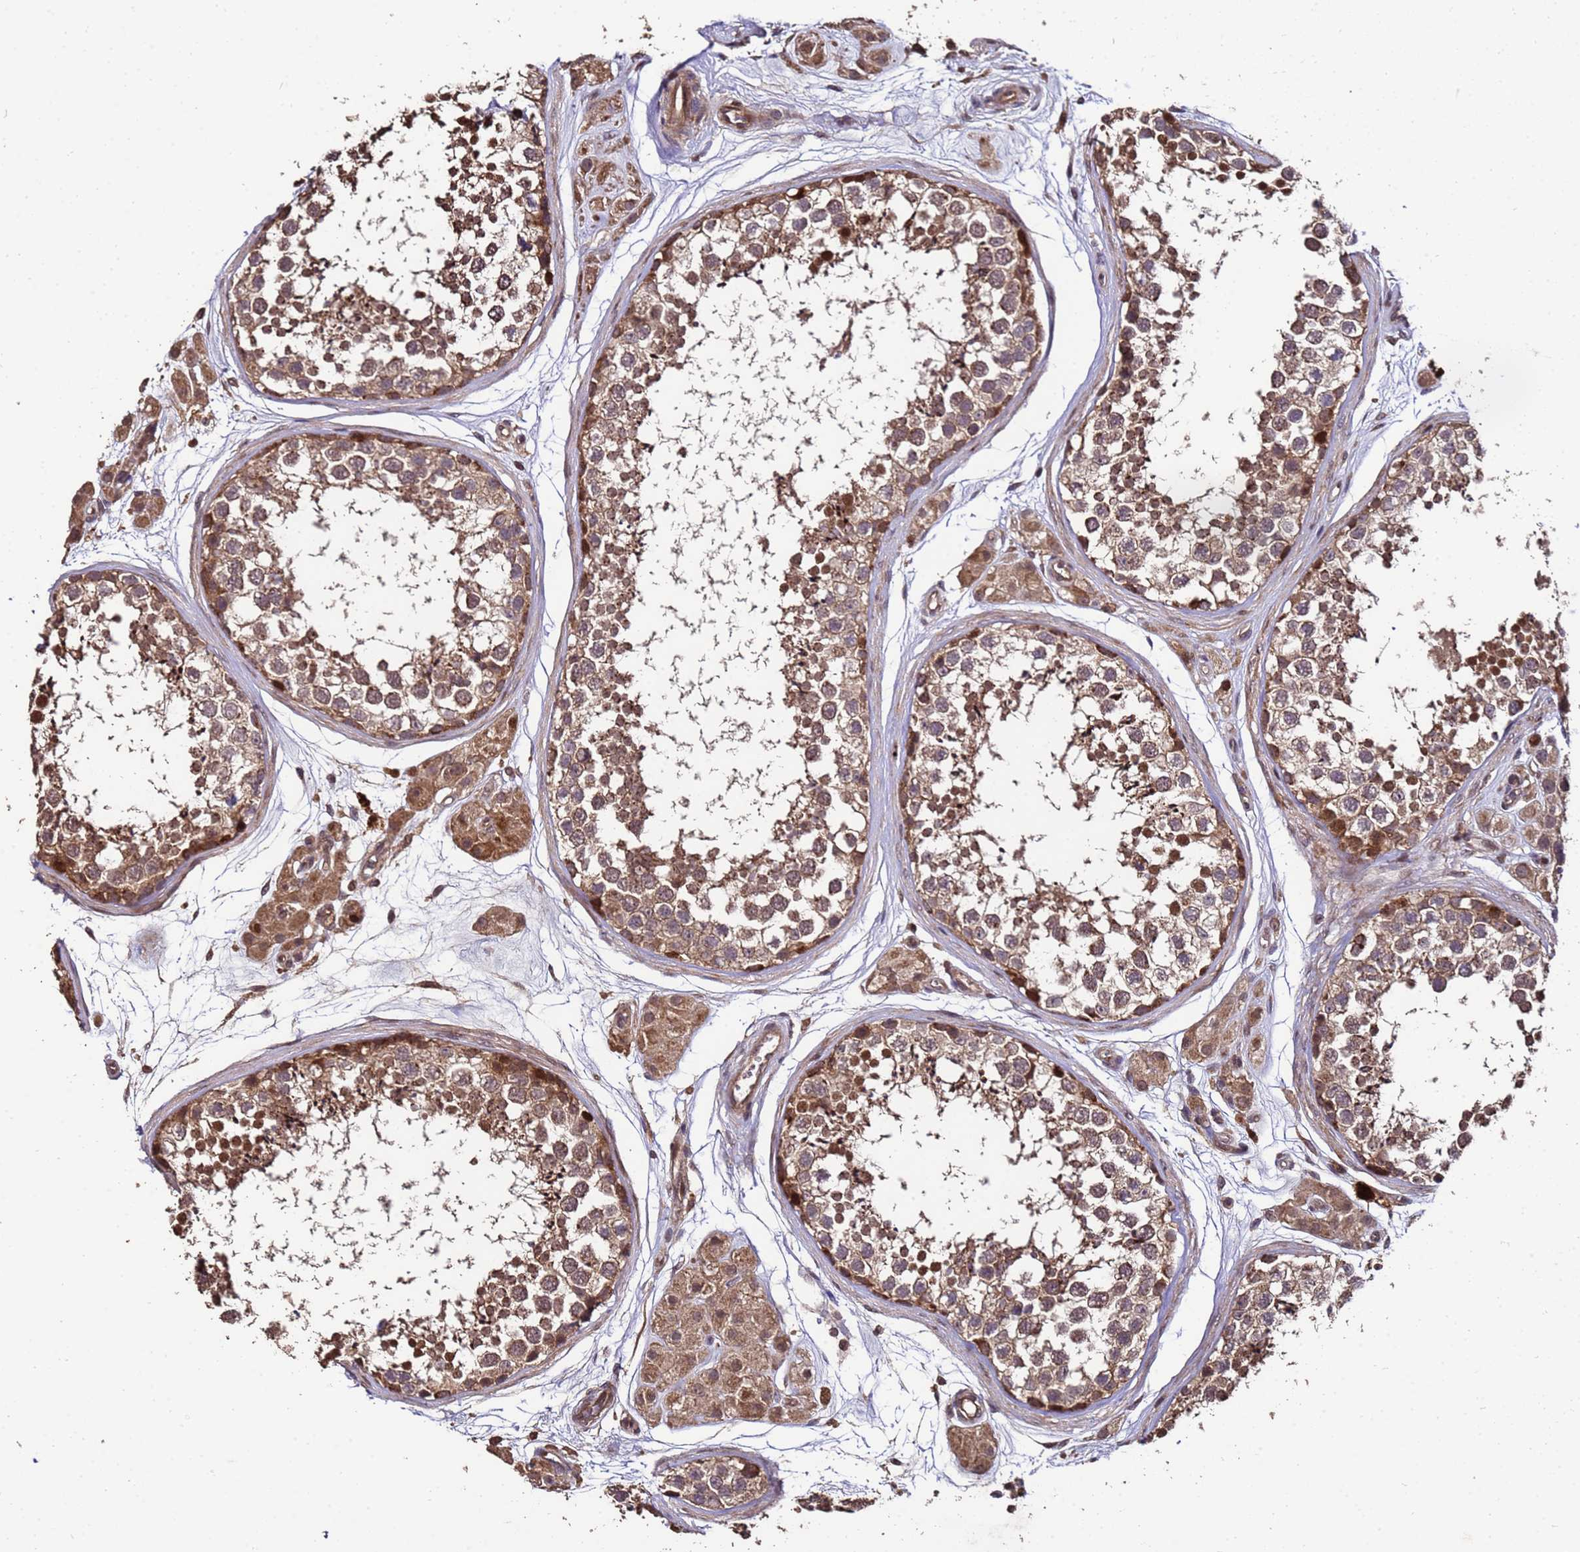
{"staining": {"intensity": "moderate", "quantity": ">75%", "location": "cytoplasmic/membranous"}, "tissue": "testis", "cell_type": "Cells in seminiferous ducts", "image_type": "normal", "snomed": [{"axis": "morphology", "description": "Normal tissue, NOS"}, {"axis": "topography", "description": "Testis"}], "caption": "This micrograph displays immunohistochemistry (IHC) staining of unremarkable testis, with medium moderate cytoplasmic/membranous staining in about >75% of cells in seminiferous ducts.", "gene": "PRODH", "patient": {"sex": "male", "age": 56}}